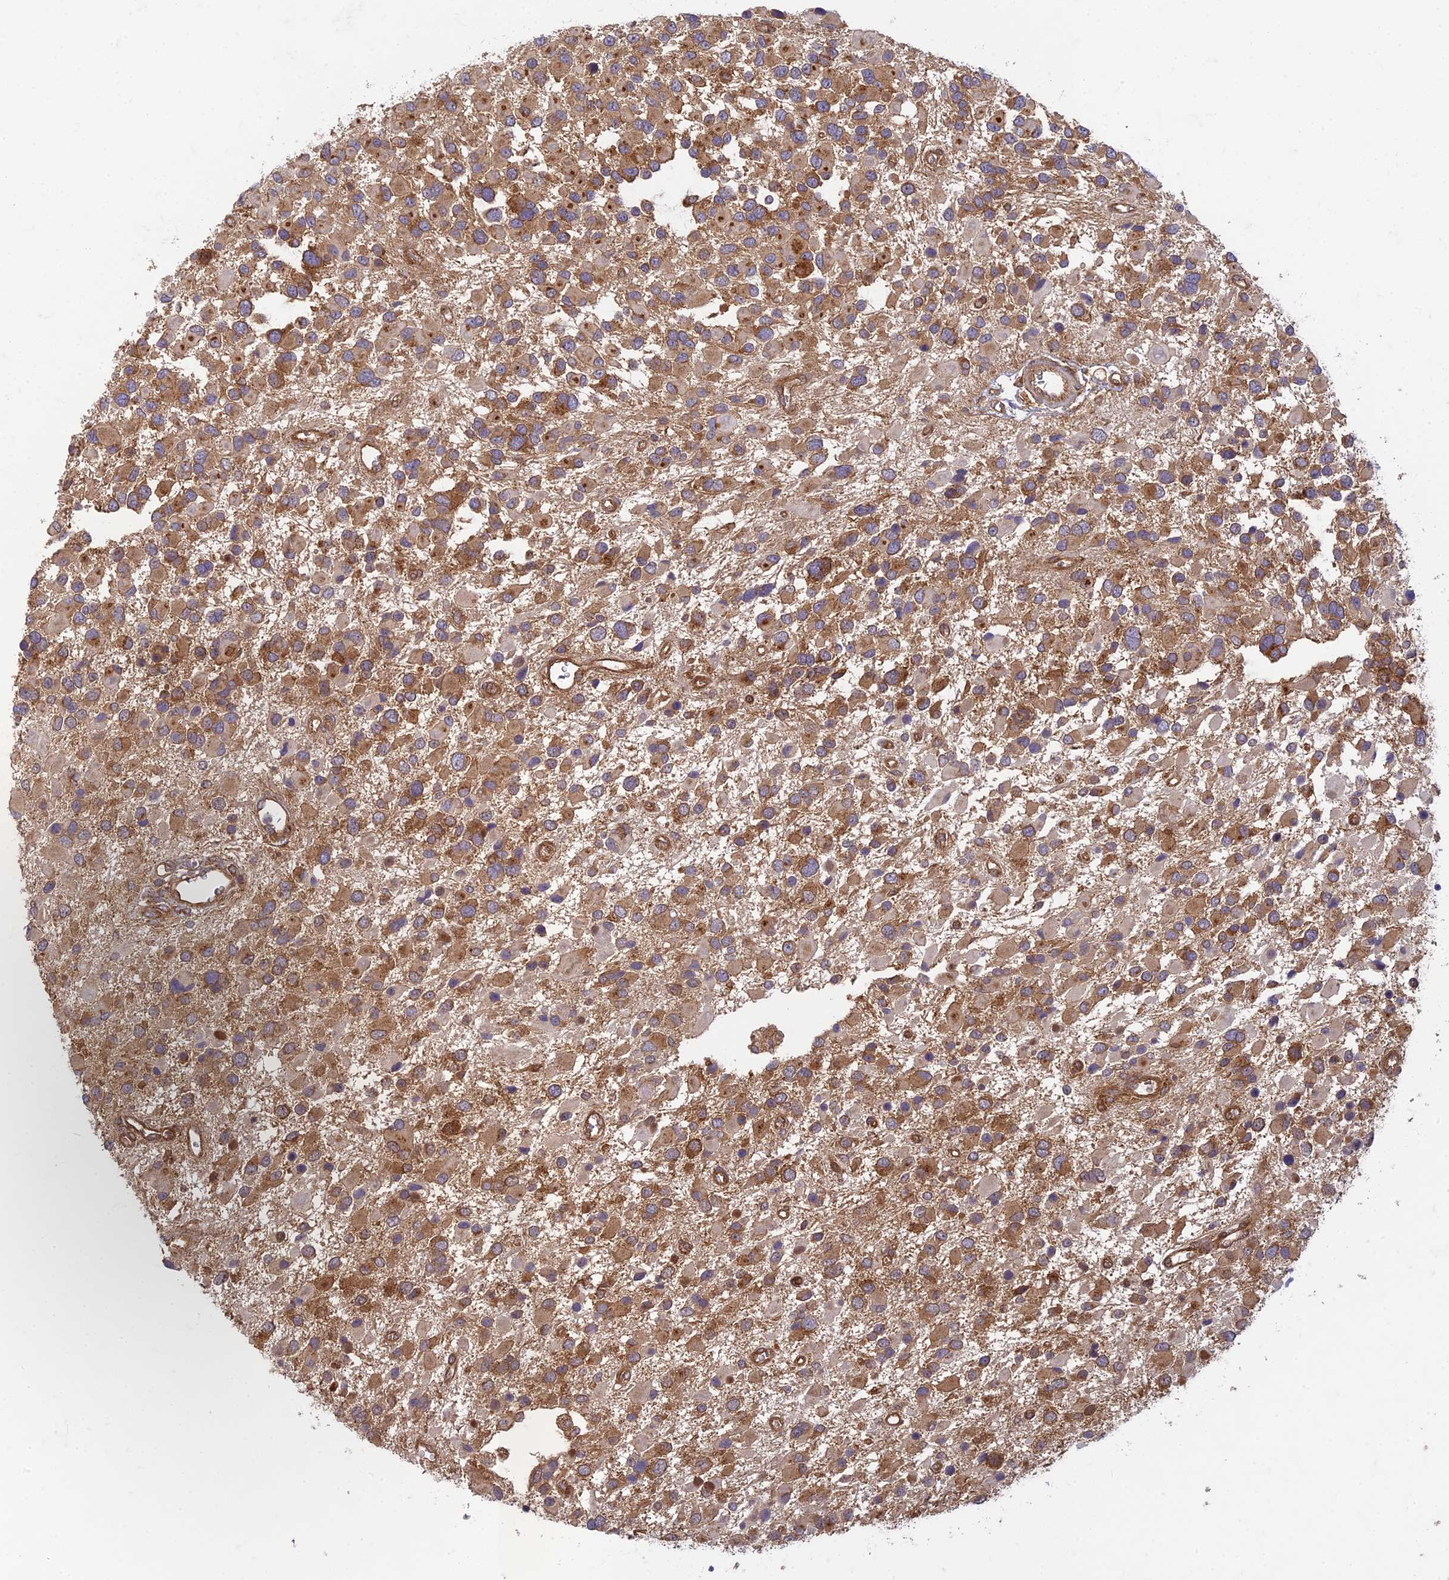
{"staining": {"intensity": "moderate", "quantity": ">75%", "location": "cytoplasmic/membranous"}, "tissue": "glioma", "cell_type": "Tumor cells", "image_type": "cancer", "snomed": [{"axis": "morphology", "description": "Glioma, malignant, High grade"}, {"axis": "topography", "description": "Brain"}], "caption": "Glioma tissue demonstrates moderate cytoplasmic/membranous positivity in about >75% of tumor cells", "gene": "TCF25", "patient": {"sex": "male", "age": 53}}